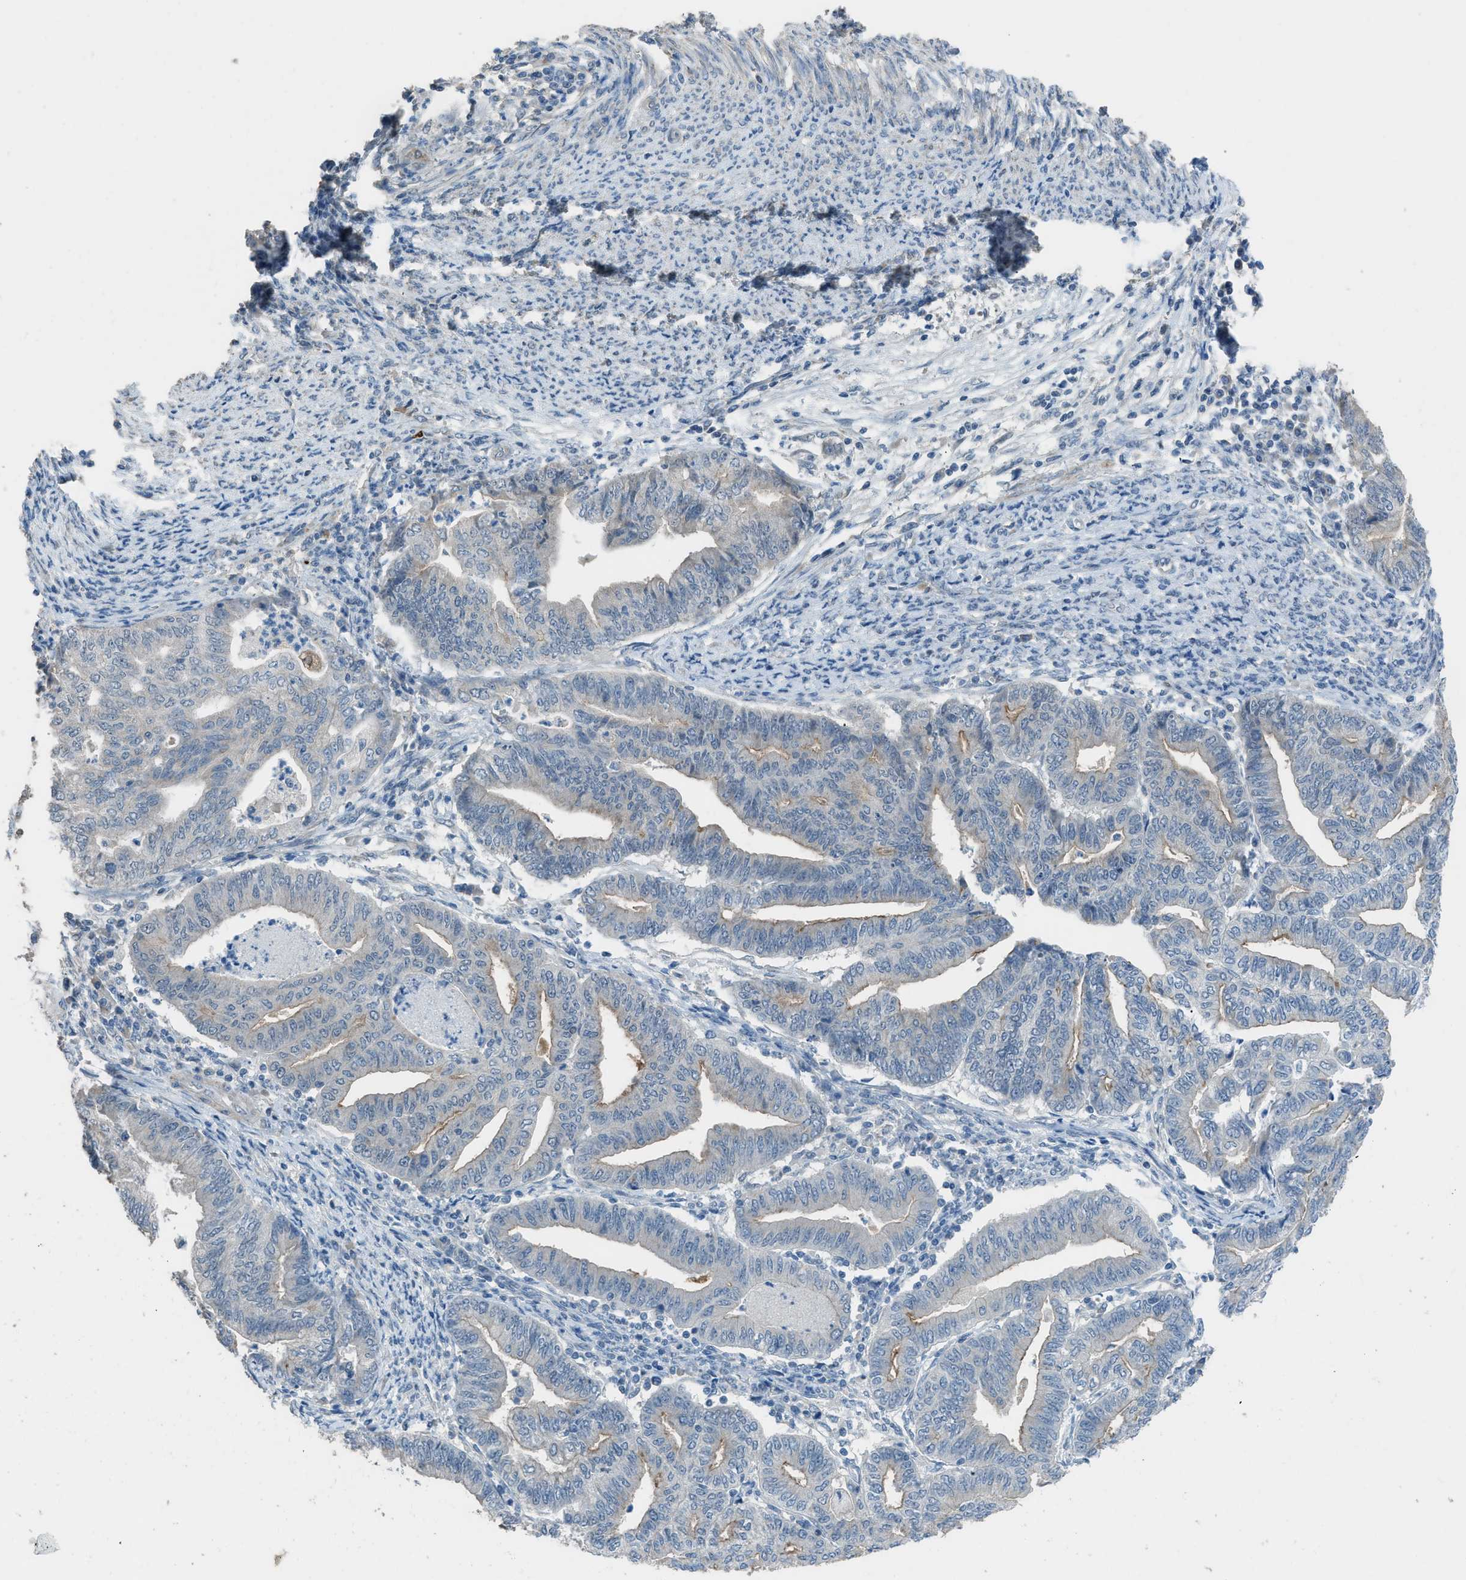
{"staining": {"intensity": "weak", "quantity": "25%-75%", "location": "cytoplasmic/membranous"}, "tissue": "endometrial cancer", "cell_type": "Tumor cells", "image_type": "cancer", "snomed": [{"axis": "morphology", "description": "Adenocarcinoma, NOS"}, {"axis": "topography", "description": "Endometrium"}], "caption": "Immunohistochemical staining of human endometrial cancer (adenocarcinoma) demonstrates low levels of weak cytoplasmic/membranous protein staining in approximately 25%-75% of tumor cells. (brown staining indicates protein expression, while blue staining denotes nuclei).", "gene": "TIMD4", "patient": {"sex": "female", "age": 79}}